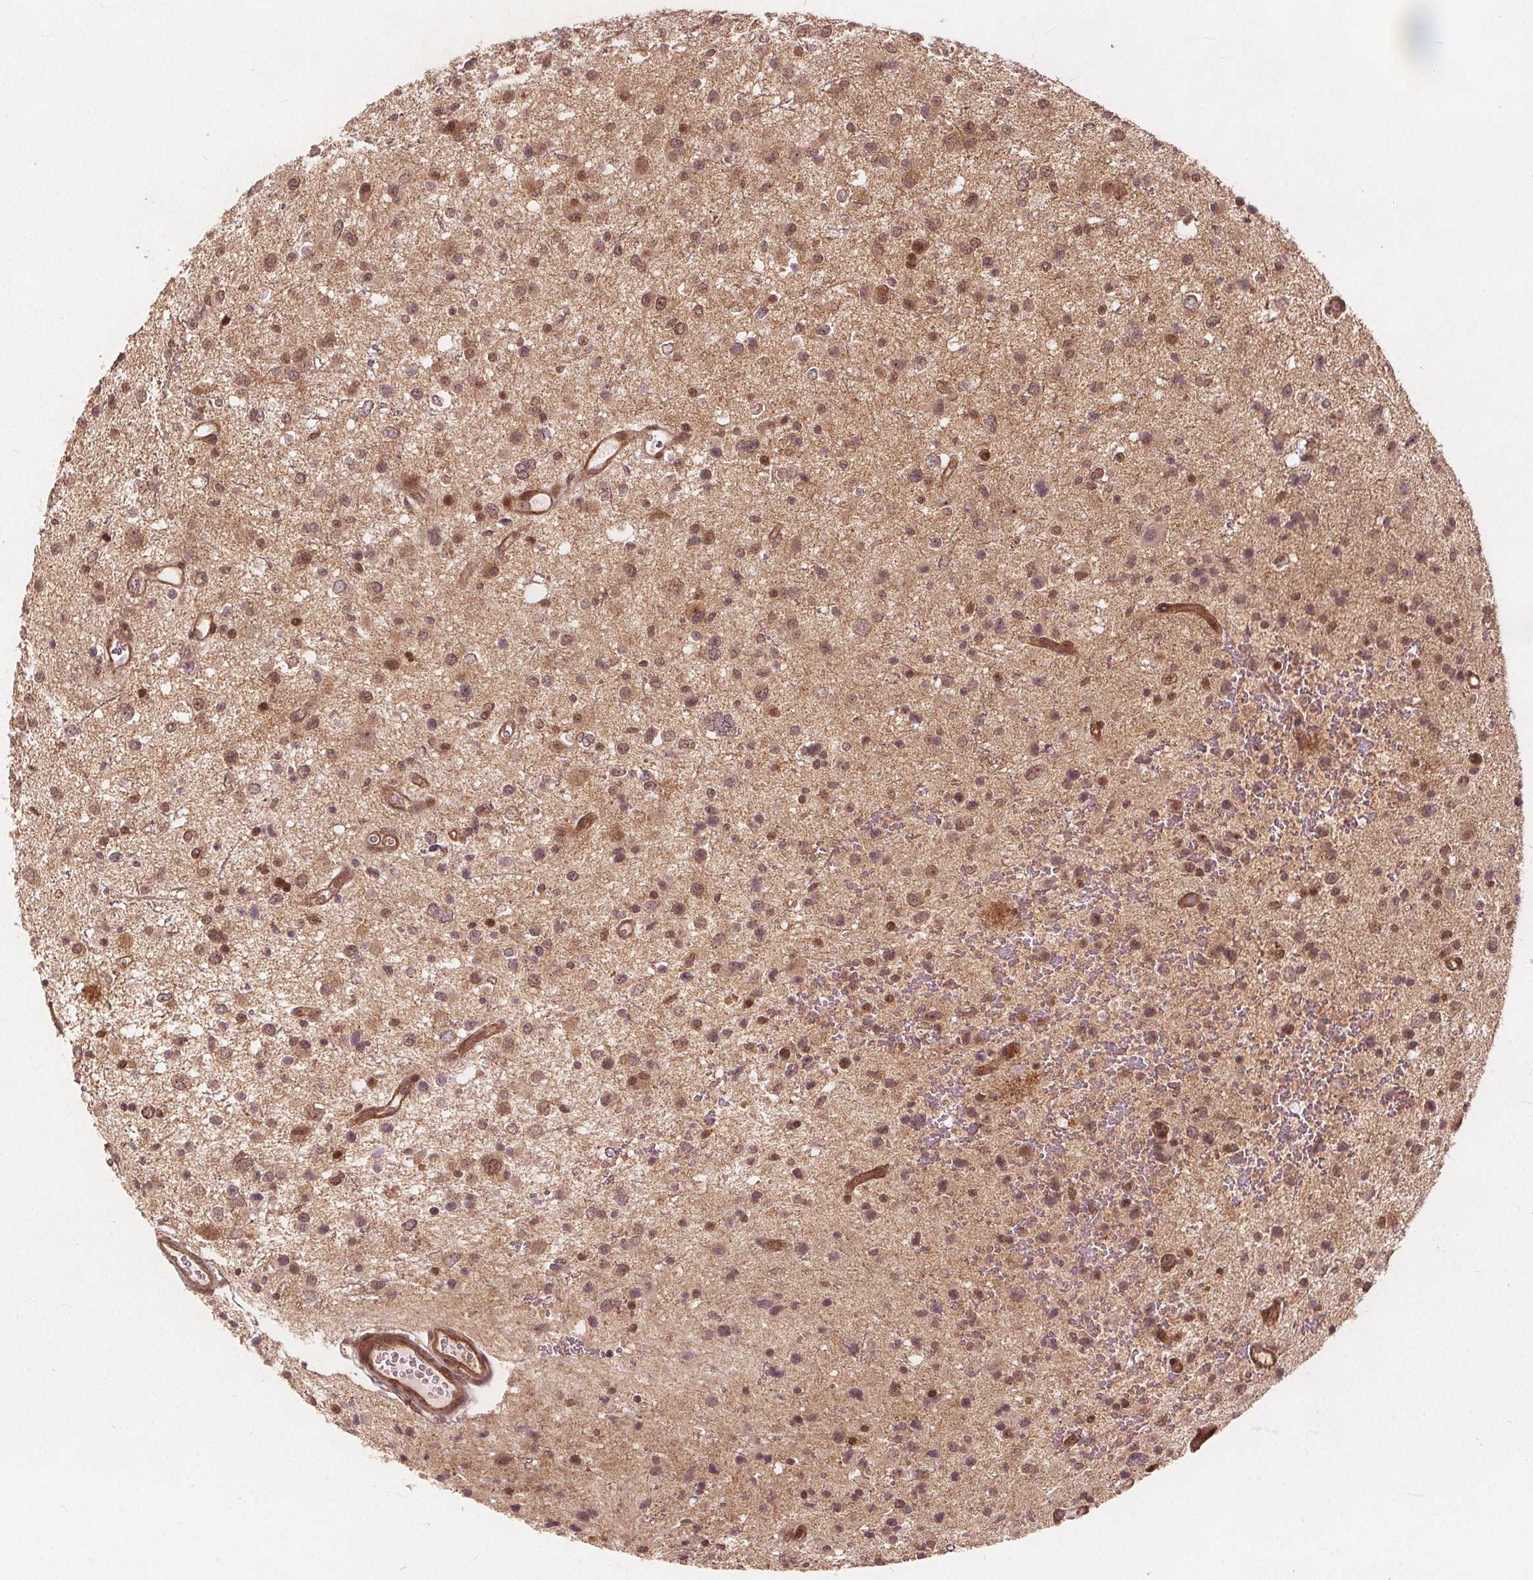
{"staining": {"intensity": "moderate", "quantity": ">75%", "location": "cytoplasmic/membranous,nuclear"}, "tissue": "glioma", "cell_type": "Tumor cells", "image_type": "cancer", "snomed": [{"axis": "morphology", "description": "Glioma, malignant, Low grade"}, {"axis": "topography", "description": "Brain"}], "caption": "Human malignant glioma (low-grade) stained with a protein marker shows moderate staining in tumor cells.", "gene": "PPP1CB", "patient": {"sex": "male", "age": 43}}